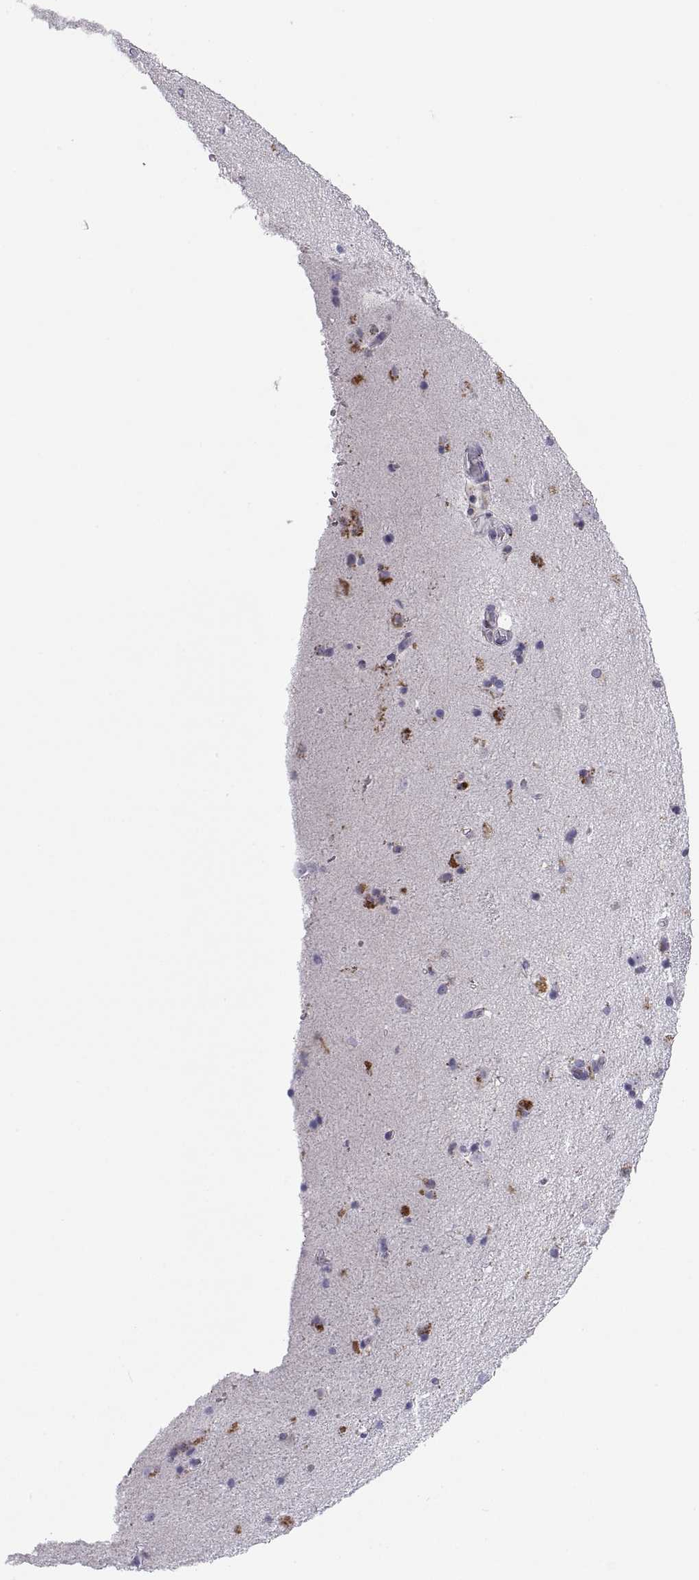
{"staining": {"intensity": "negative", "quantity": "none", "location": "none"}, "tissue": "caudate", "cell_type": "Glial cells", "image_type": "normal", "snomed": [{"axis": "morphology", "description": "Normal tissue, NOS"}, {"axis": "topography", "description": "Lateral ventricle wall"}], "caption": "Glial cells show no significant protein staining in unremarkable caudate. (Stains: DAB immunohistochemistry with hematoxylin counter stain, Microscopy: brightfield microscopy at high magnification).", "gene": "RGS19", "patient": {"sex": "male", "age": 51}}